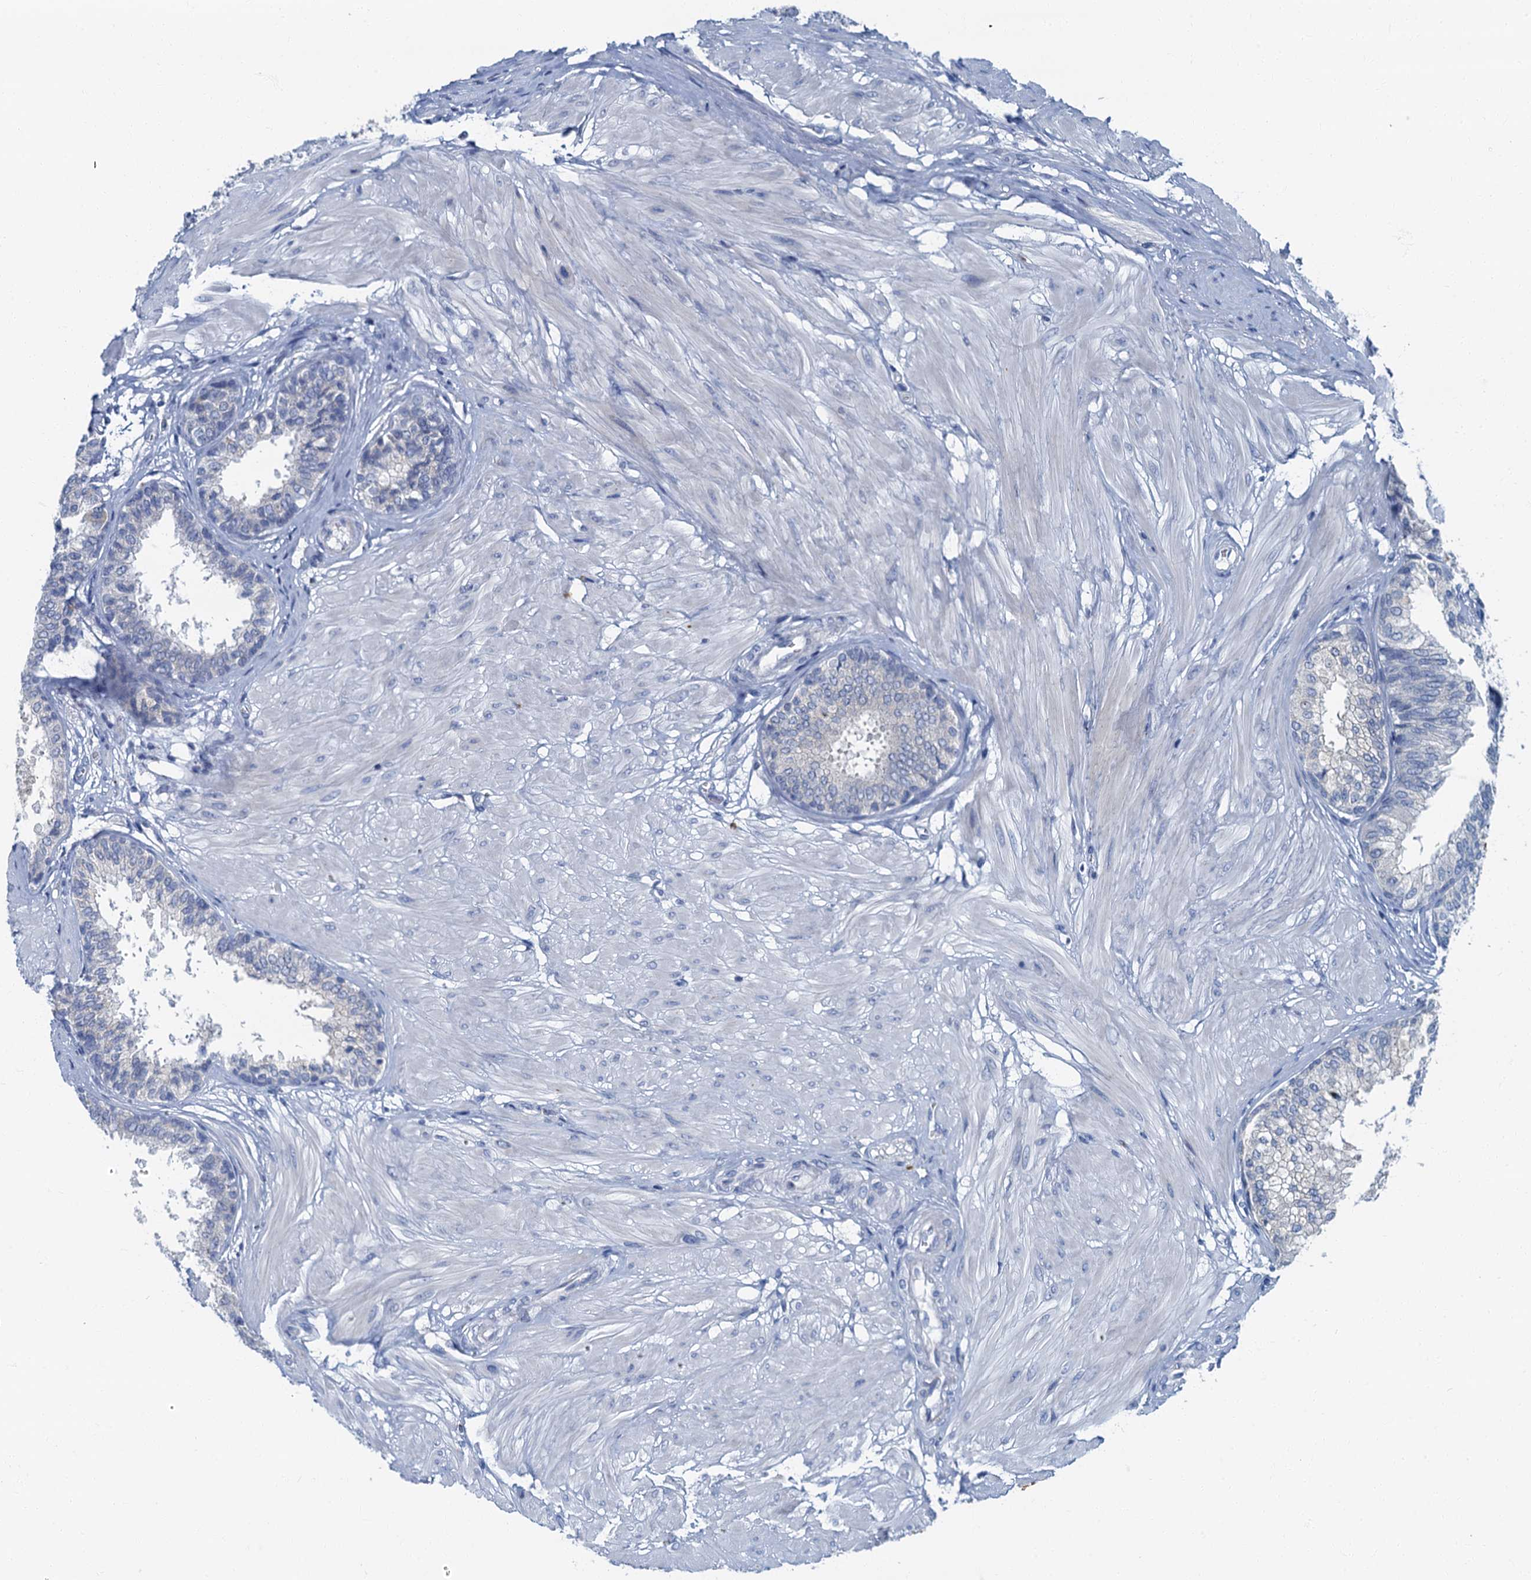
{"staining": {"intensity": "negative", "quantity": "none", "location": "none"}, "tissue": "prostate", "cell_type": "Glandular cells", "image_type": "normal", "snomed": [{"axis": "morphology", "description": "Normal tissue, NOS"}, {"axis": "topography", "description": "Prostate"}], "caption": "Immunohistochemistry (IHC) of benign prostate shows no staining in glandular cells. (DAB (3,3'-diaminobenzidine) IHC with hematoxylin counter stain).", "gene": "LYPD3", "patient": {"sex": "male", "age": 48}}